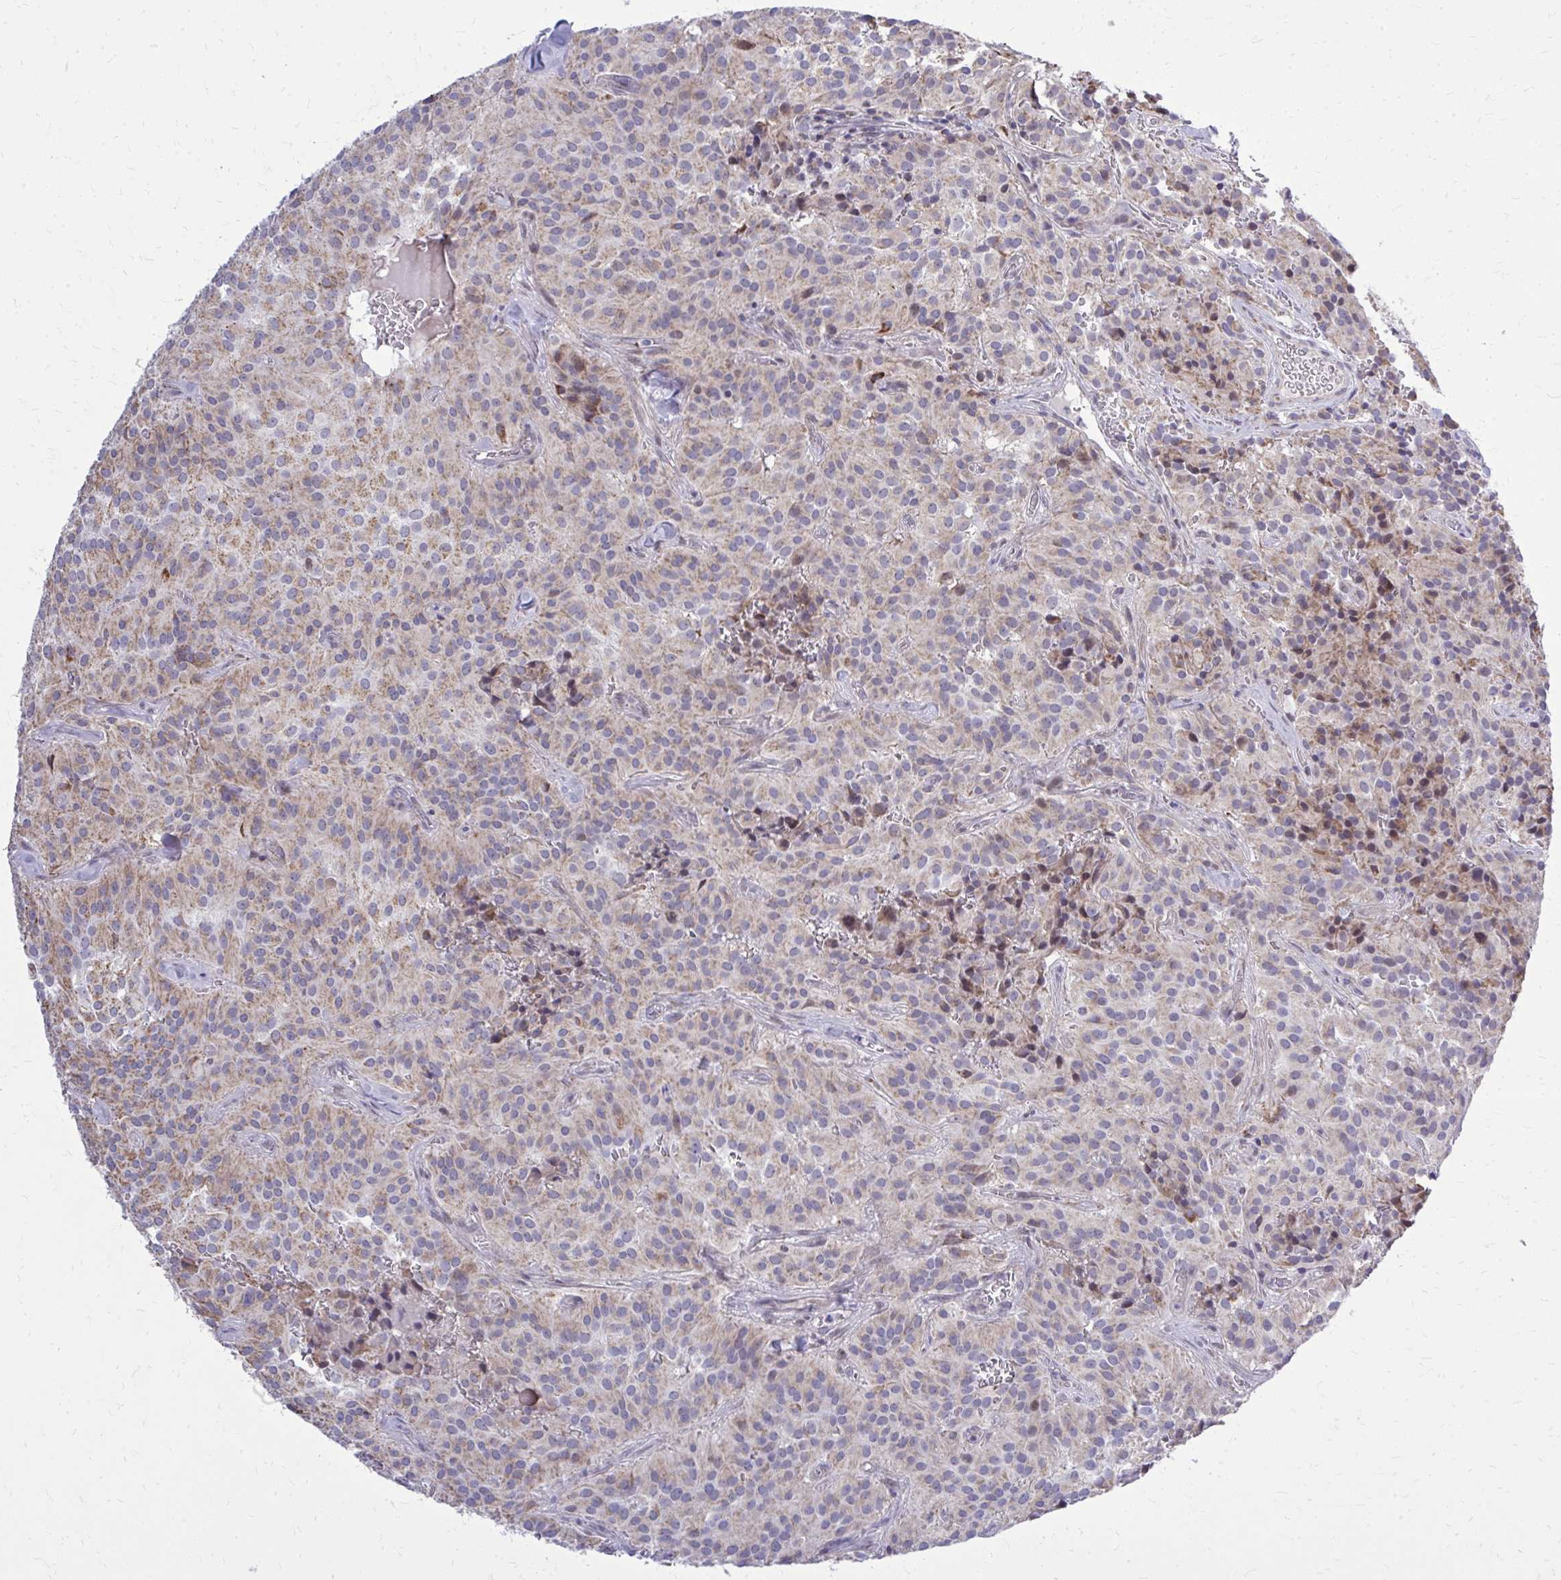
{"staining": {"intensity": "moderate", "quantity": "25%-75%", "location": "cytoplasmic/membranous"}, "tissue": "glioma", "cell_type": "Tumor cells", "image_type": "cancer", "snomed": [{"axis": "morphology", "description": "Glioma, malignant, Low grade"}, {"axis": "topography", "description": "Brain"}], "caption": "This is a micrograph of immunohistochemistry (IHC) staining of glioma, which shows moderate expression in the cytoplasmic/membranous of tumor cells.", "gene": "ZNF362", "patient": {"sex": "male", "age": 42}}